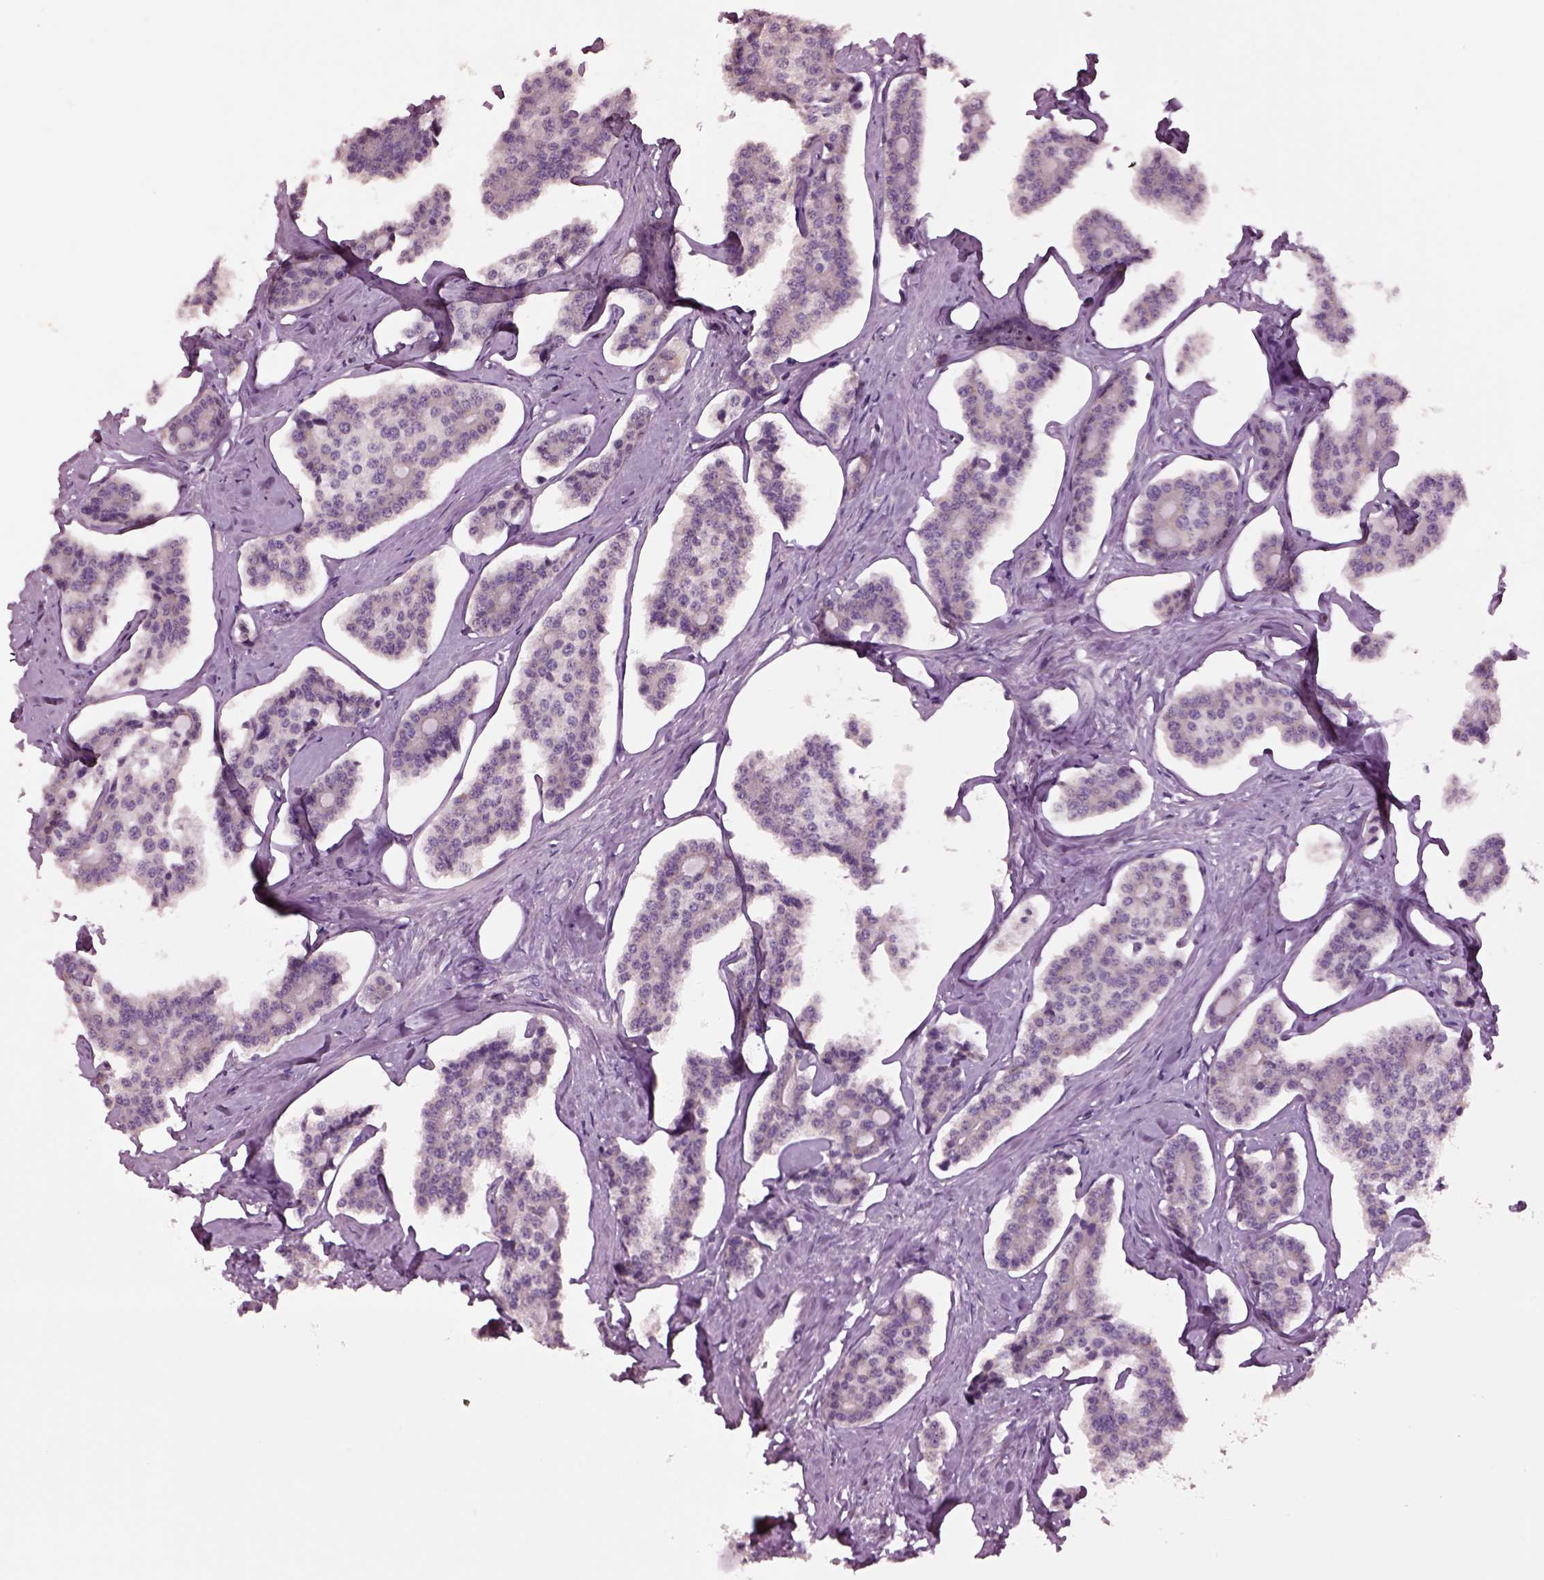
{"staining": {"intensity": "negative", "quantity": "none", "location": "none"}, "tissue": "carcinoid", "cell_type": "Tumor cells", "image_type": "cancer", "snomed": [{"axis": "morphology", "description": "Carcinoid, malignant, NOS"}, {"axis": "topography", "description": "Small intestine"}], "caption": "Immunohistochemistry (IHC) histopathology image of human carcinoid stained for a protein (brown), which shows no staining in tumor cells.", "gene": "CLPSL1", "patient": {"sex": "female", "age": 65}}